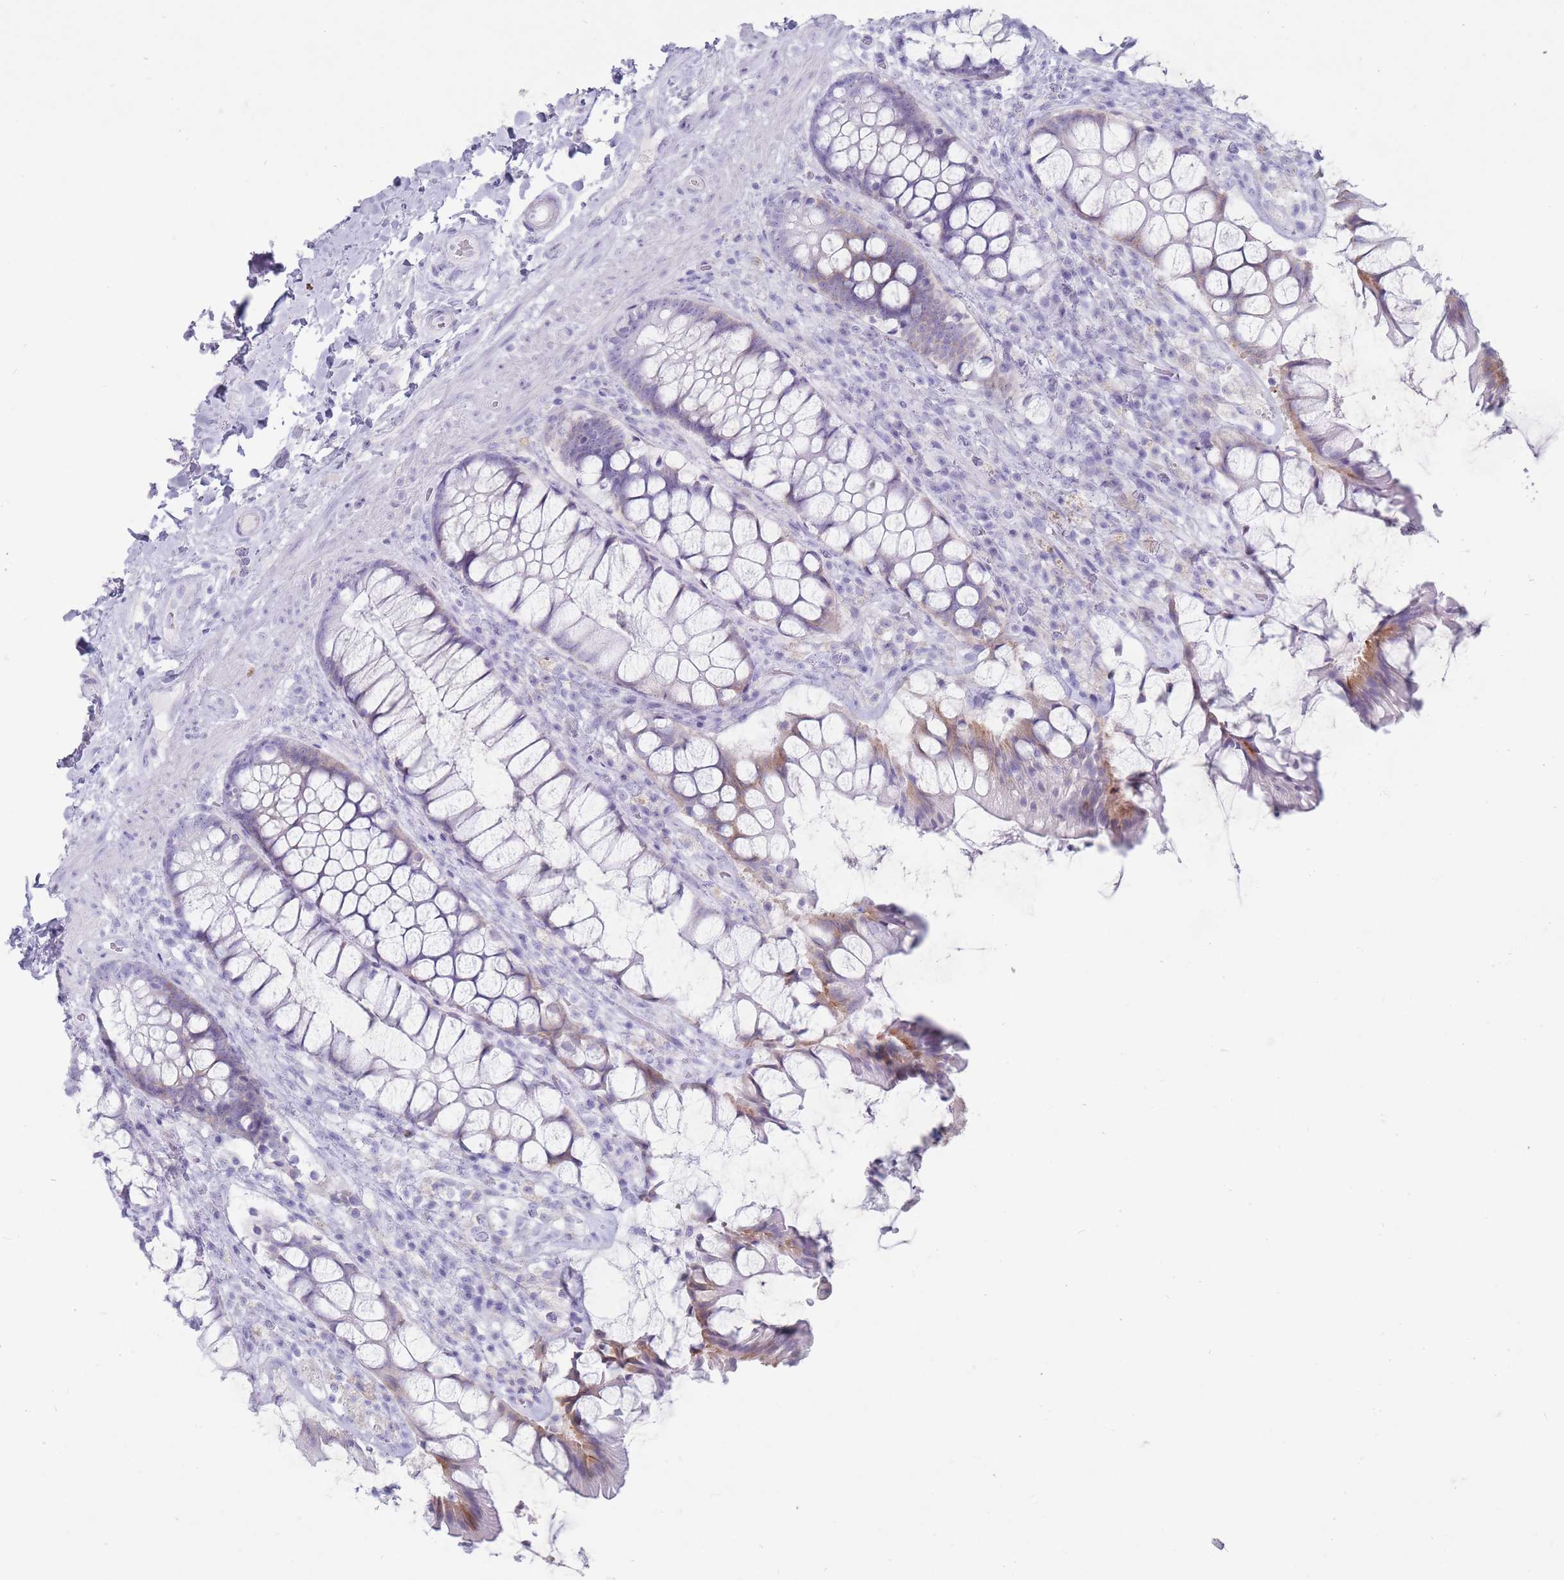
{"staining": {"intensity": "moderate", "quantity": "<25%", "location": "cytoplasmic/membranous"}, "tissue": "rectum", "cell_type": "Glandular cells", "image_type": "normal", "snomed": [{"axis": "morphology", "description": "Normal tissue, NOS"}, {"axis": "topography", "description": "Rectum"}], "caption": "A histopathology image showing moderate cytoplasmic/membranous expression in approximately <25% of glandular cells in normal rectum, as visualized by brown immunohistochemical staining.", "gene": "ST3GAL5", "patient": {"sex": "female", "age": 58}}